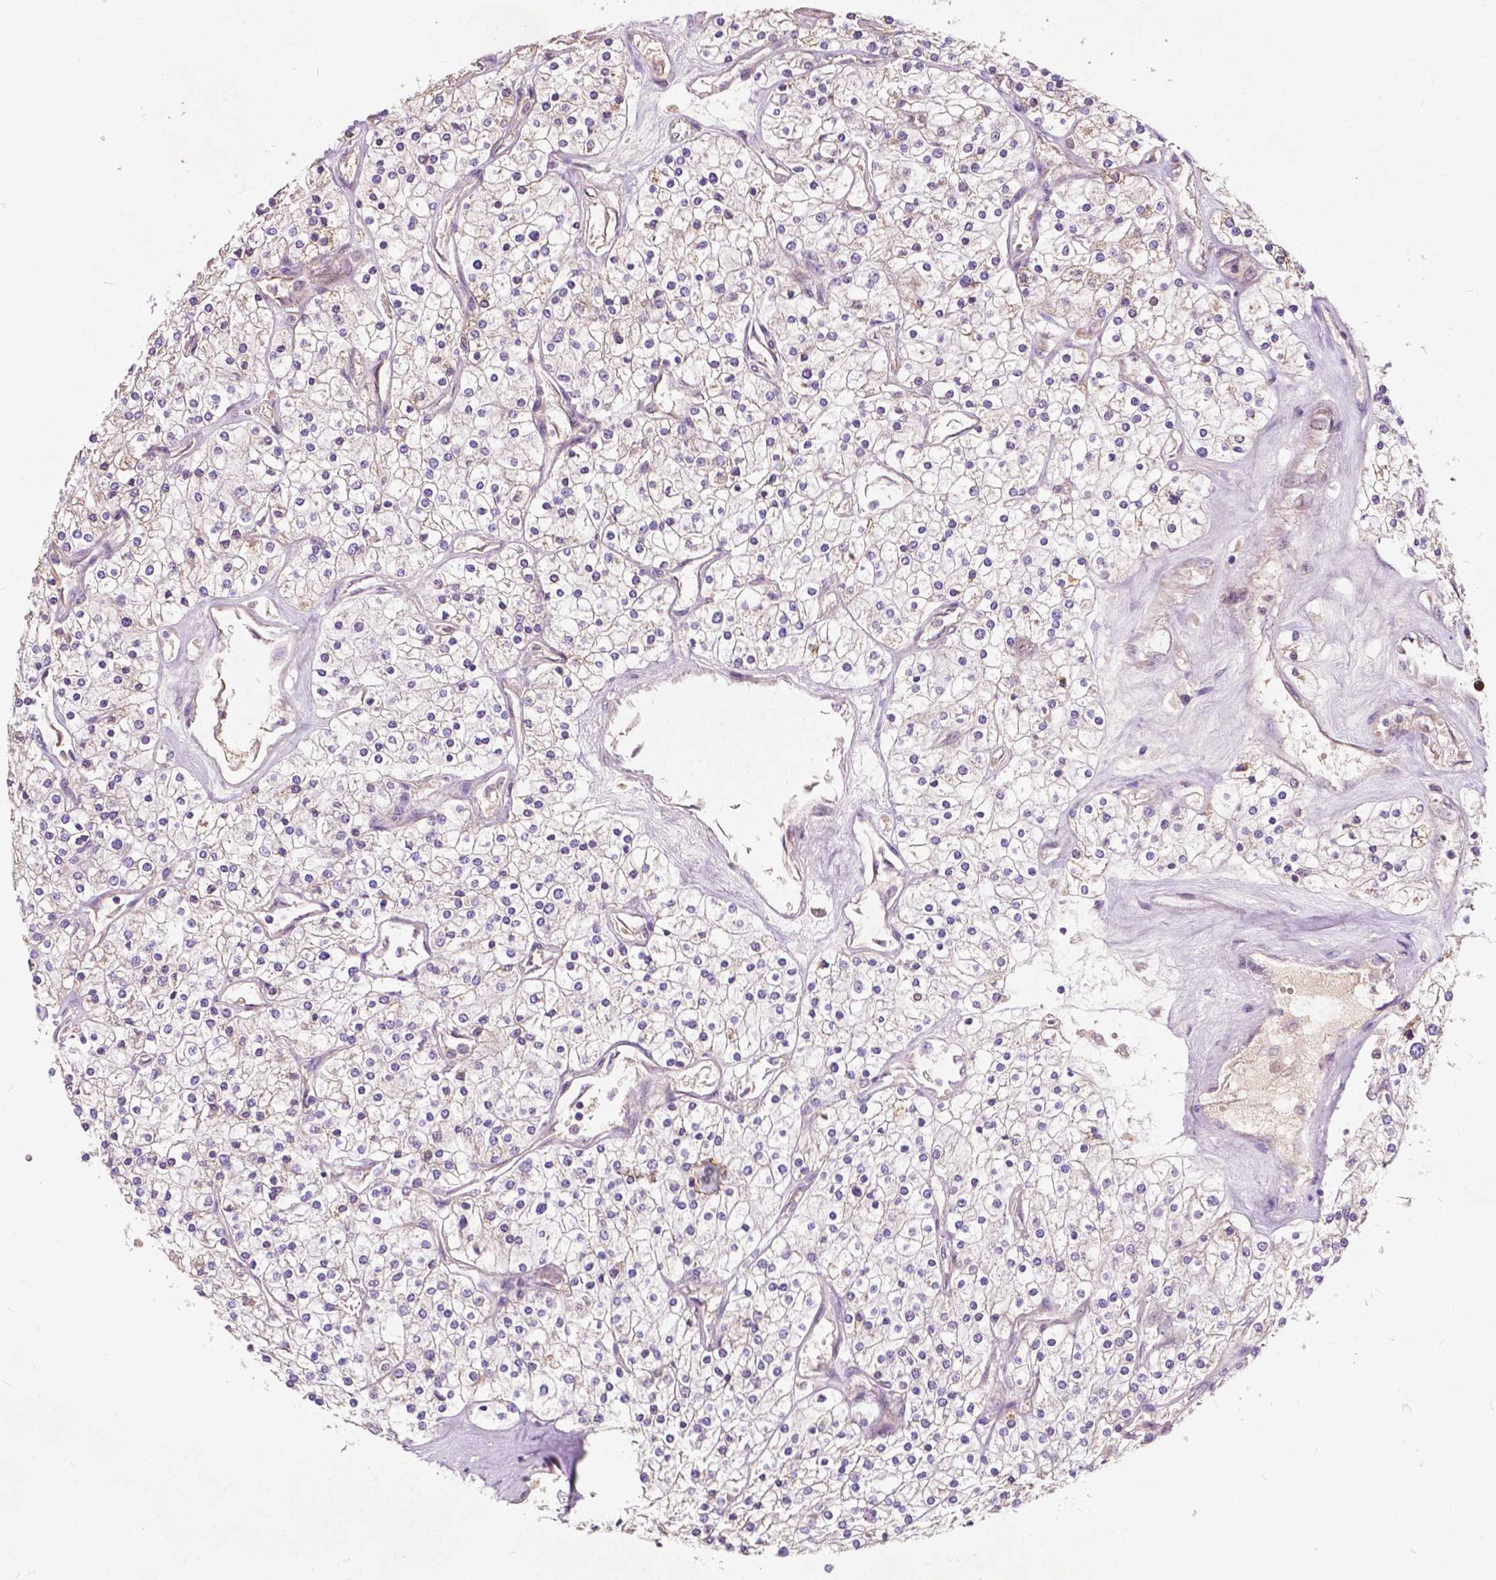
{"staining": {"intensity": "negative", "quantity": "none", "location": "none"}, "tissue": "renal cancer", "cell_type": "Tumor cells", "image_type": "cancer", "snomed": [{"axis": "morphology", "description": "Adenocarcinoma, NOS"}, {"axis": "topography", "description": "Kidney"}], "caption": "Tumor cells are negative for brown protein staining in renal adenocarcinoma. (DAB immunohistochemistry with hematoxylin counter stain).", "gene": "DUSP16", "patient": {"sex": "male", "age": 80}}